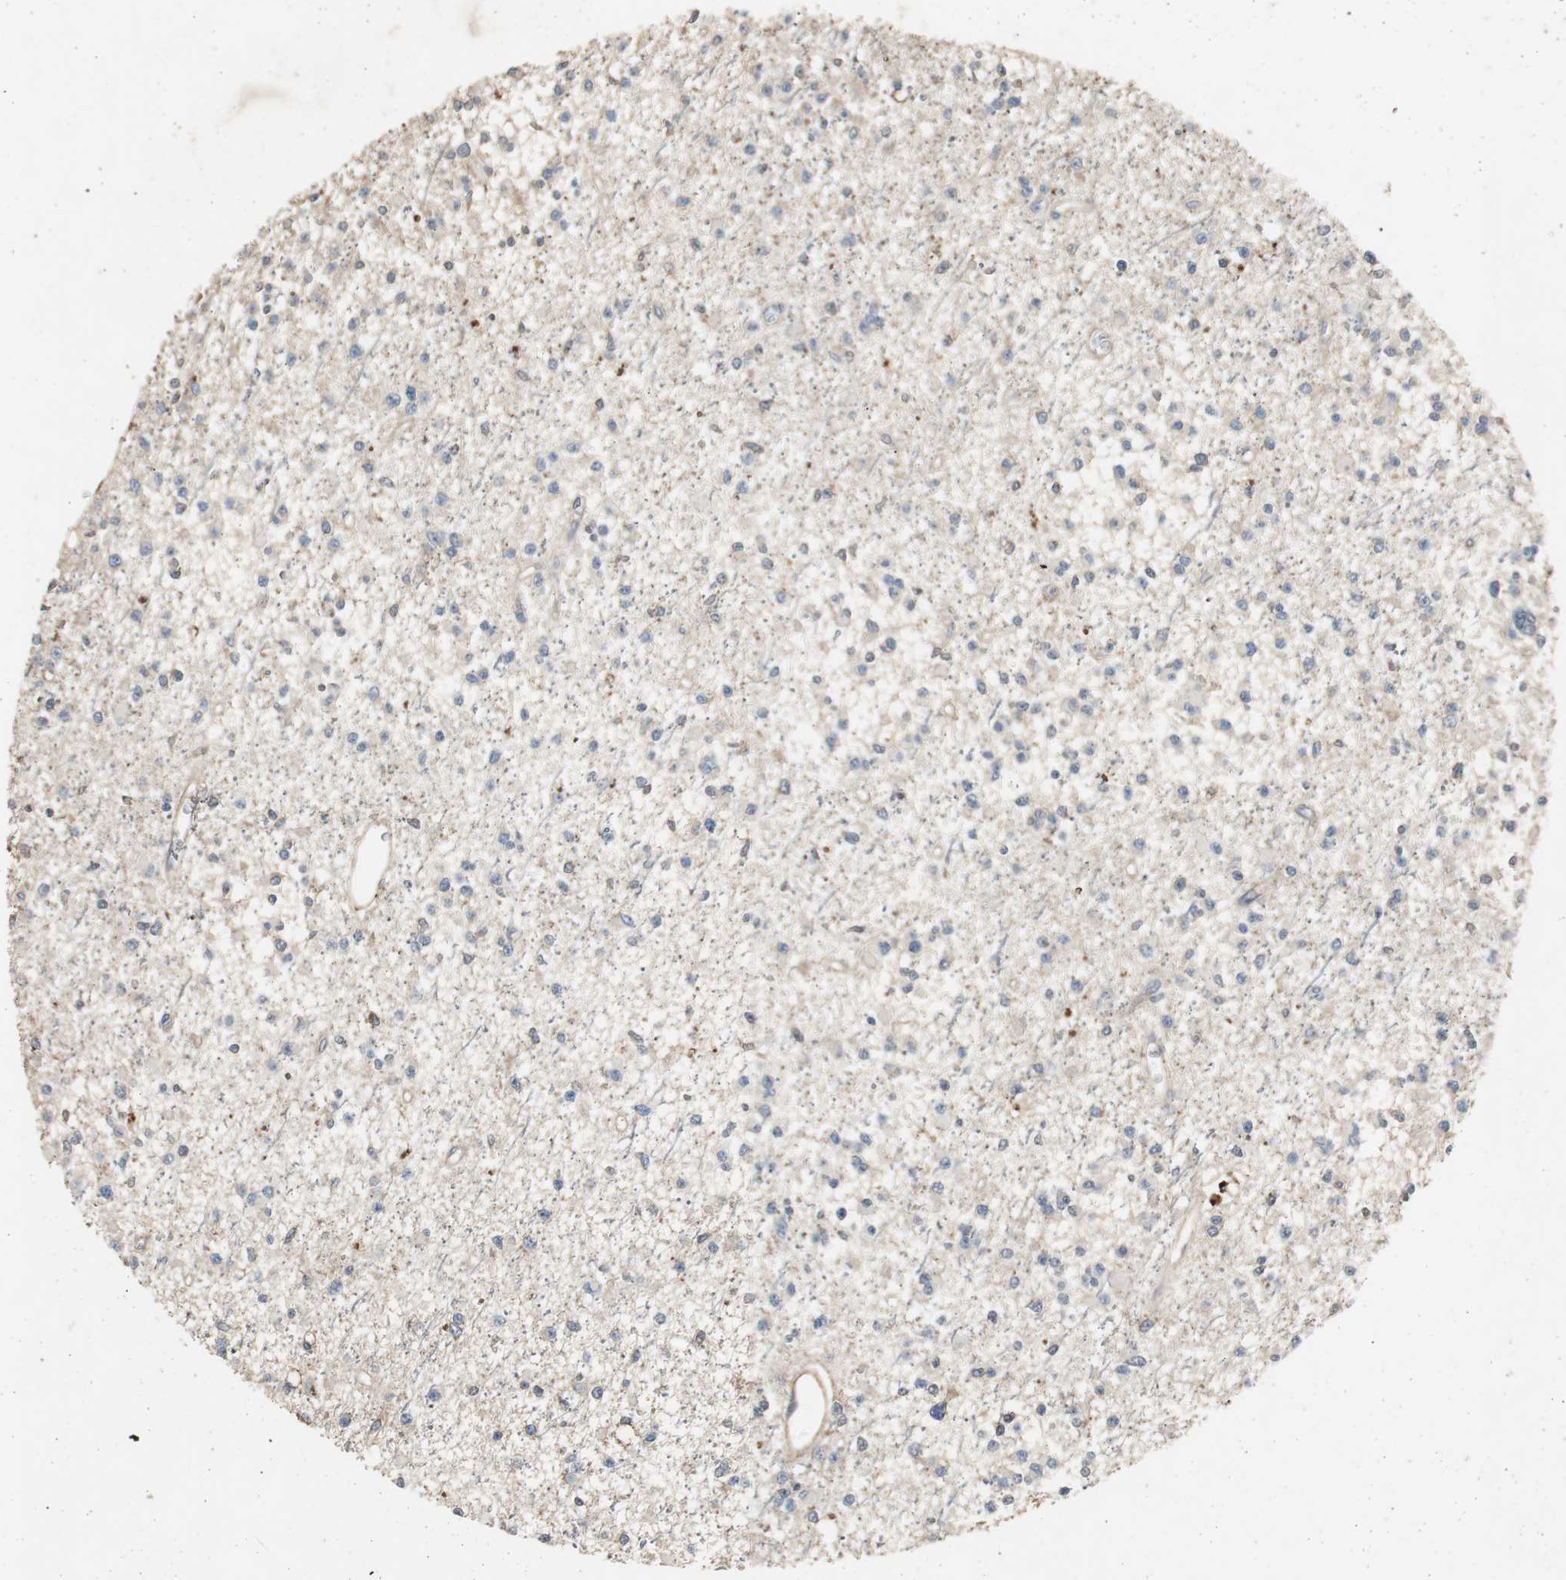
{"staining": {"intensity": "weak", "quantity": "<25%", "location": "cytoplasmic/membranous"}, "tissue": "glioma", "cell_type": "Tumor cells", "image_type": "cancer", "snomed": [{"axis": "morphology", "description": "Glioma, malignant, Low grade"}, {"axis": "topography", "description": "Brain"}], "caption": "There is no significant positivity in tumor cells of glioma. The staining is performed using DAB brown chromogen with nuclei counter-stained in using hematoxylin.", "gene": "TNFRSF14", "patient": {"sex": "female", "age": 22}}